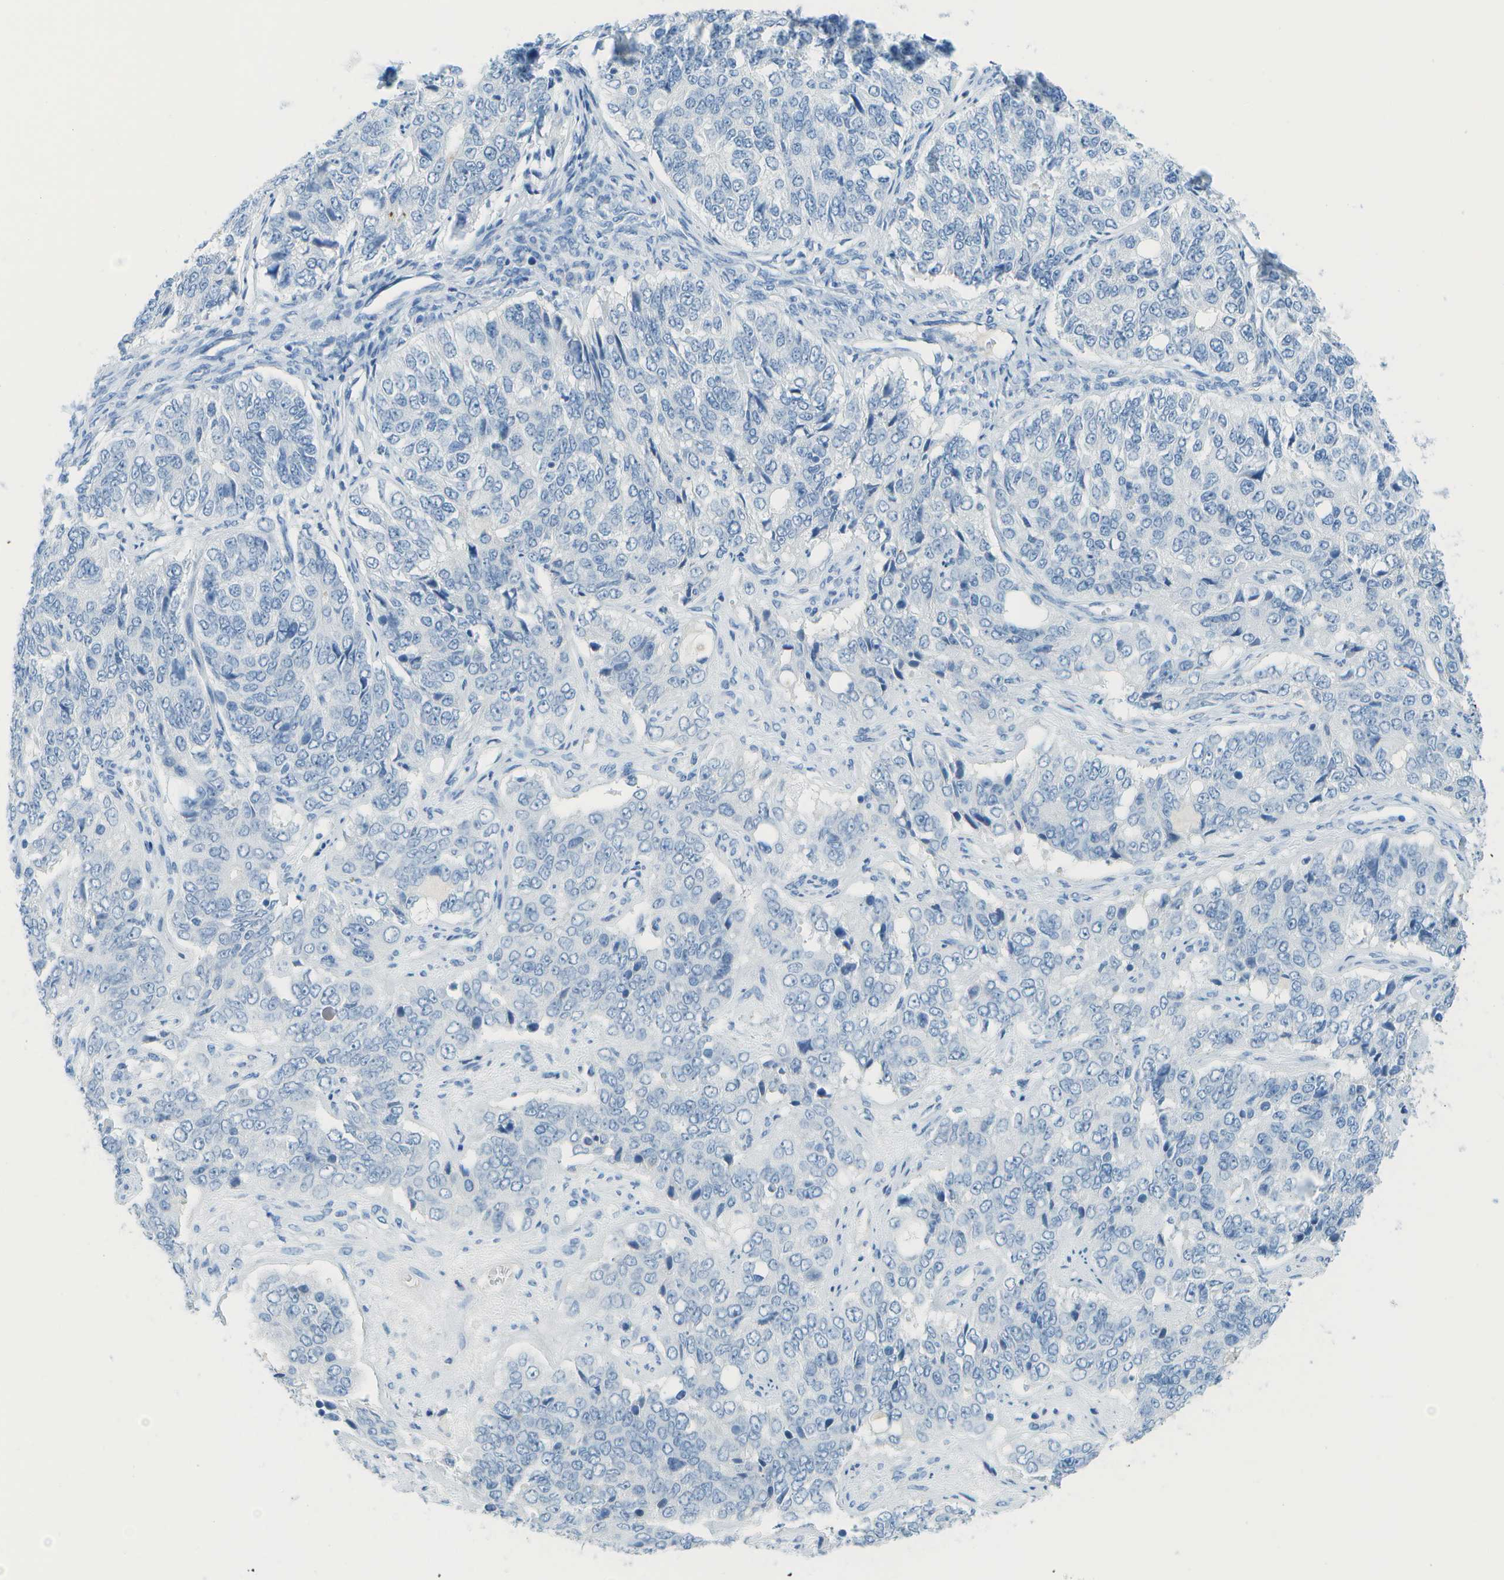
{"staining": {"intensity": "negative", "quantity": "none", "location": "none"}, "tissue": "ovarian cancer", "cell_type": "Tumor cells", "image_type": "cancer", "snomed": [{"axis": "morphology", "description": "Carcinoma, endometroid"}, {"axis": "topography", "description": "Ovary"}], "caption": "This is an immunohistochemistry histopathology image of human ovarian cancer (endometroid carcinoma). There is no positivity in tumor cells.", "gene": "C1S", "patient": {"sex": "female", "age": 51}}